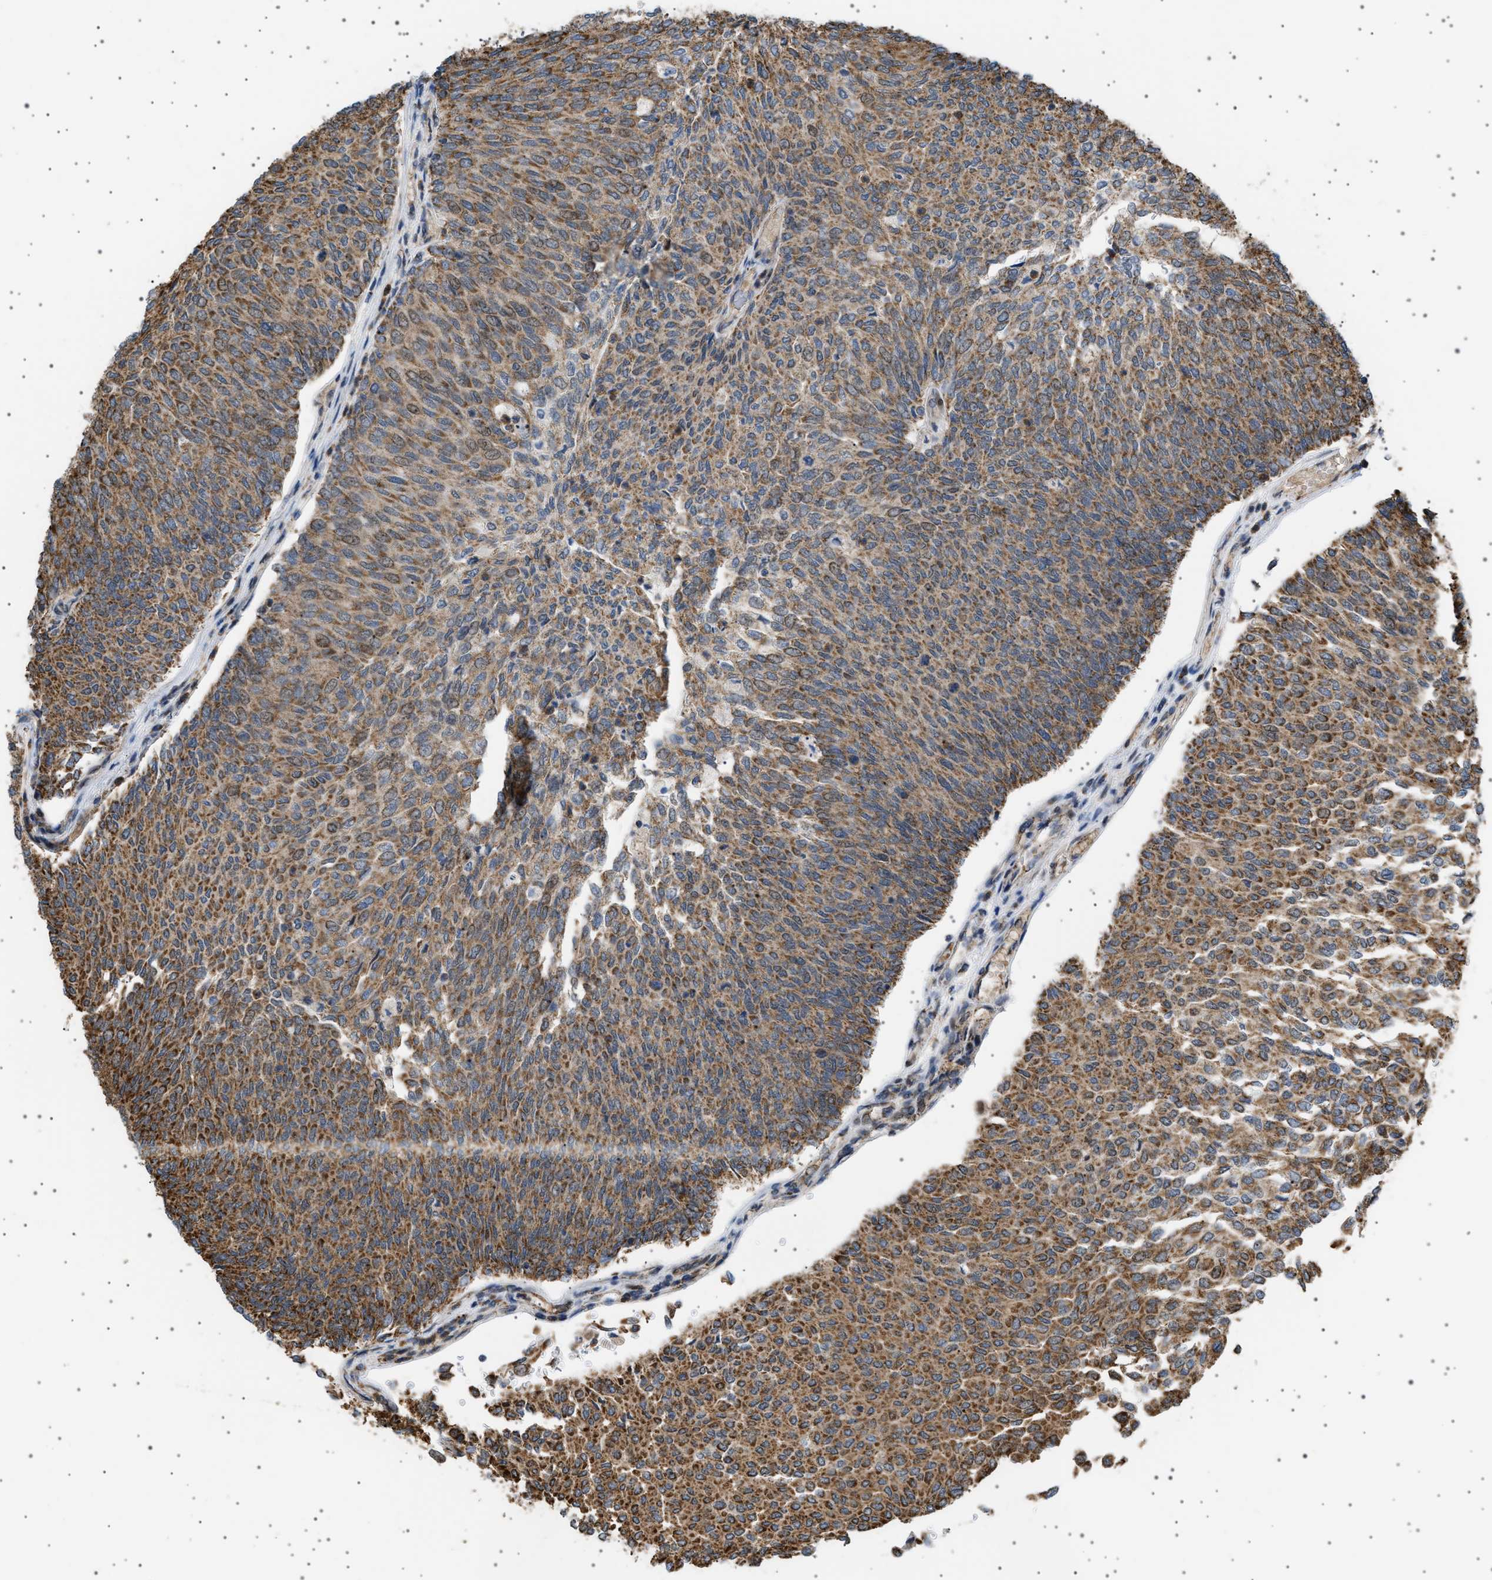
{"staining": {"intensity": "moderate", "quantity": ">75%", "location": "cytoplasmic/membranous"}, "tissue": "urothelial cancer", "cell_type": "Tumor cells", "image_type": "cancer", "snomed": [{"axis": "morphology", "description": "Urothelial carcinoma, Low grade"}, {"axis": "topography", "description": "Urinary bladder"}], "caption": "Tumor cells demonstrate medium levels of moderate cytoplasmic/membranous staining in about >75% of cells in human low-grade urothelial carcinoma.", "gene": "MELK", "patient": {"sex": "female", "age": 79}}